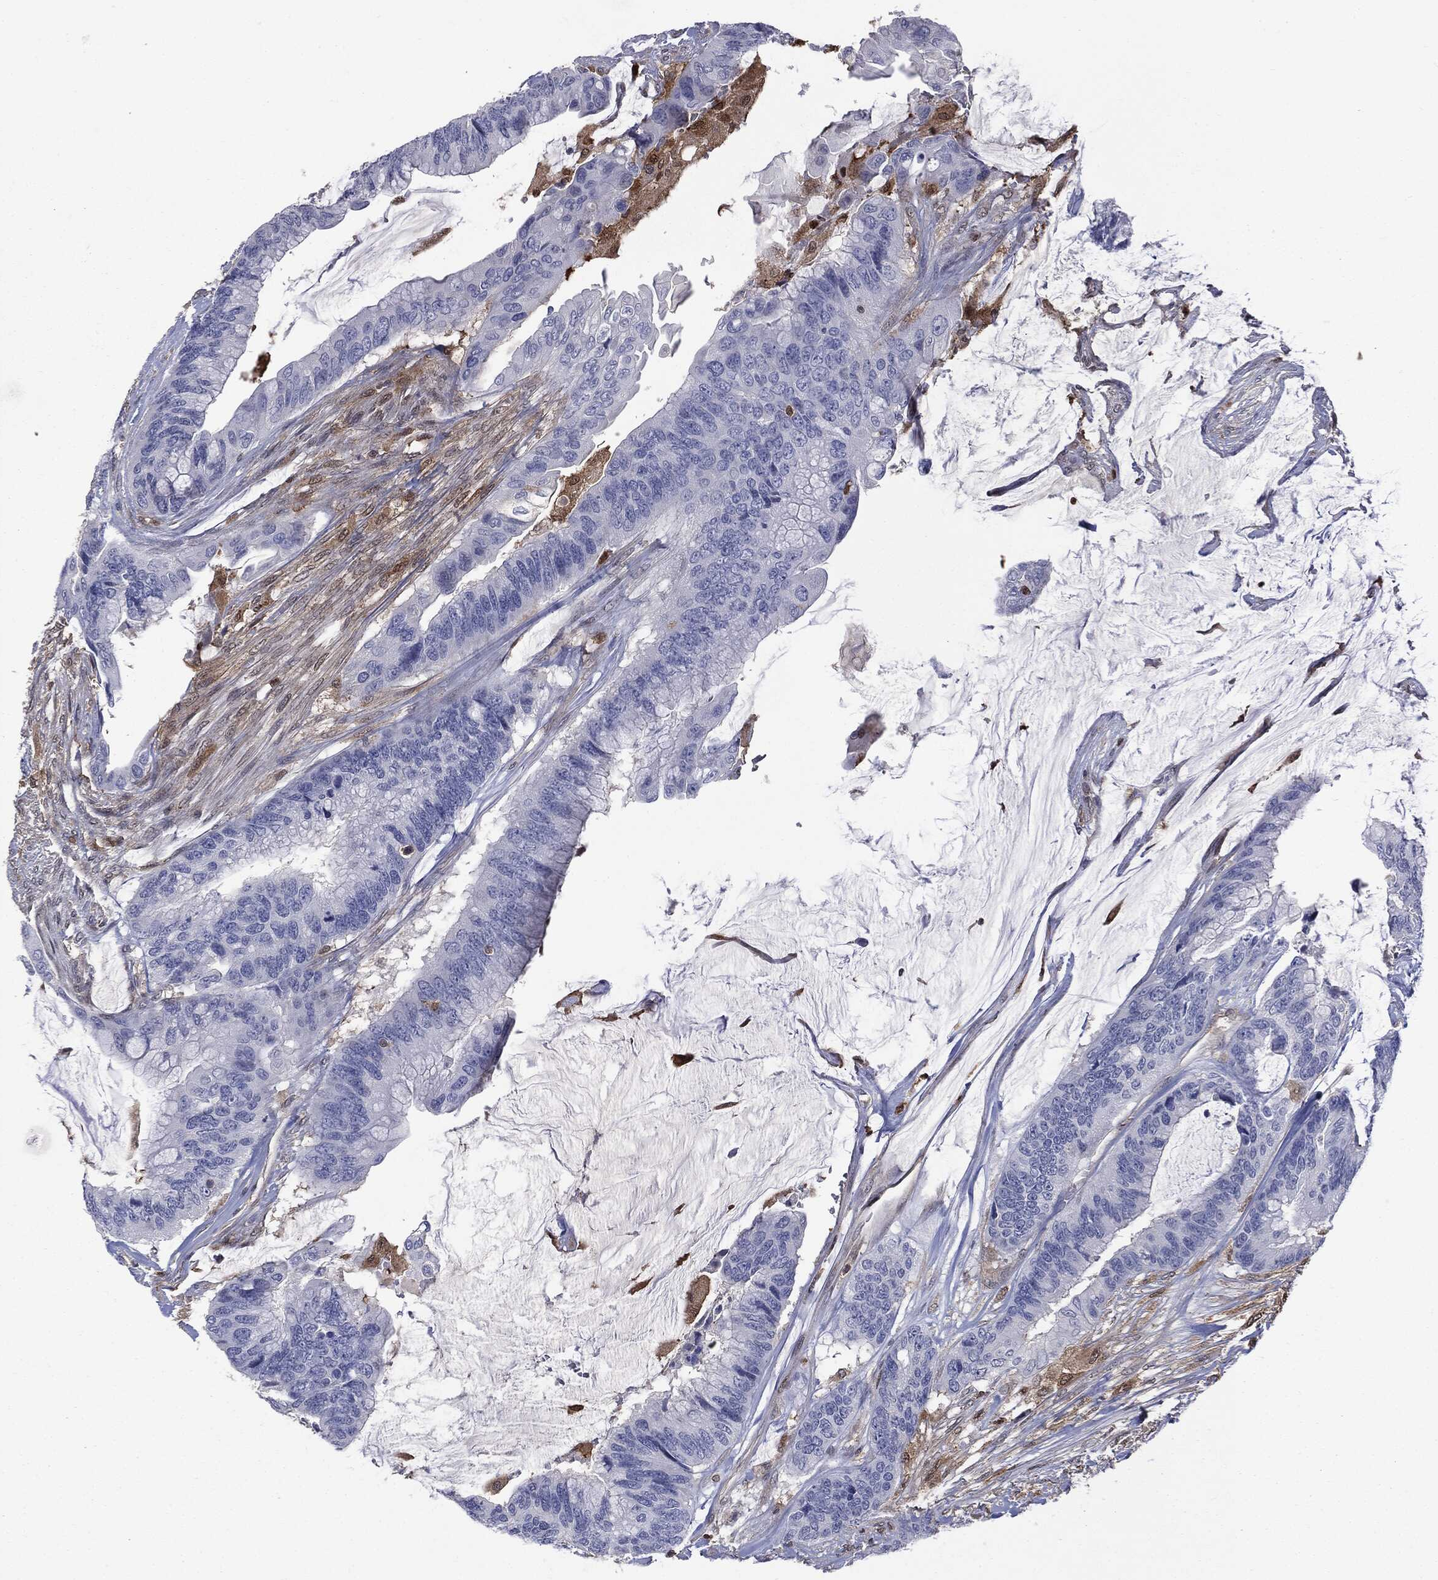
{"staining": {"intensity": "negative", "quantity": "none", "location": "none"}, "tissue": "colorectal cancer", "cell_type": "Tumor cells", "image_type": "cancer", "snomed": [{"axis": "morphology", "description": "Adenocarcinoma, NOS"}, {"axis": "topography", "description": "Rectum"}], "caption": "DAB immunohistochemical staining of colorectal cancer (adenocarcinoma) reveals no significant staining in tumor cells. (Stains: DAB immunohistochemistry (IHC) with hematoxylin counter stain, Microscopy: brightfield microscopy at high magnification).", "gene": "GPI", "patient": {"sex": "female", "age": 59}}